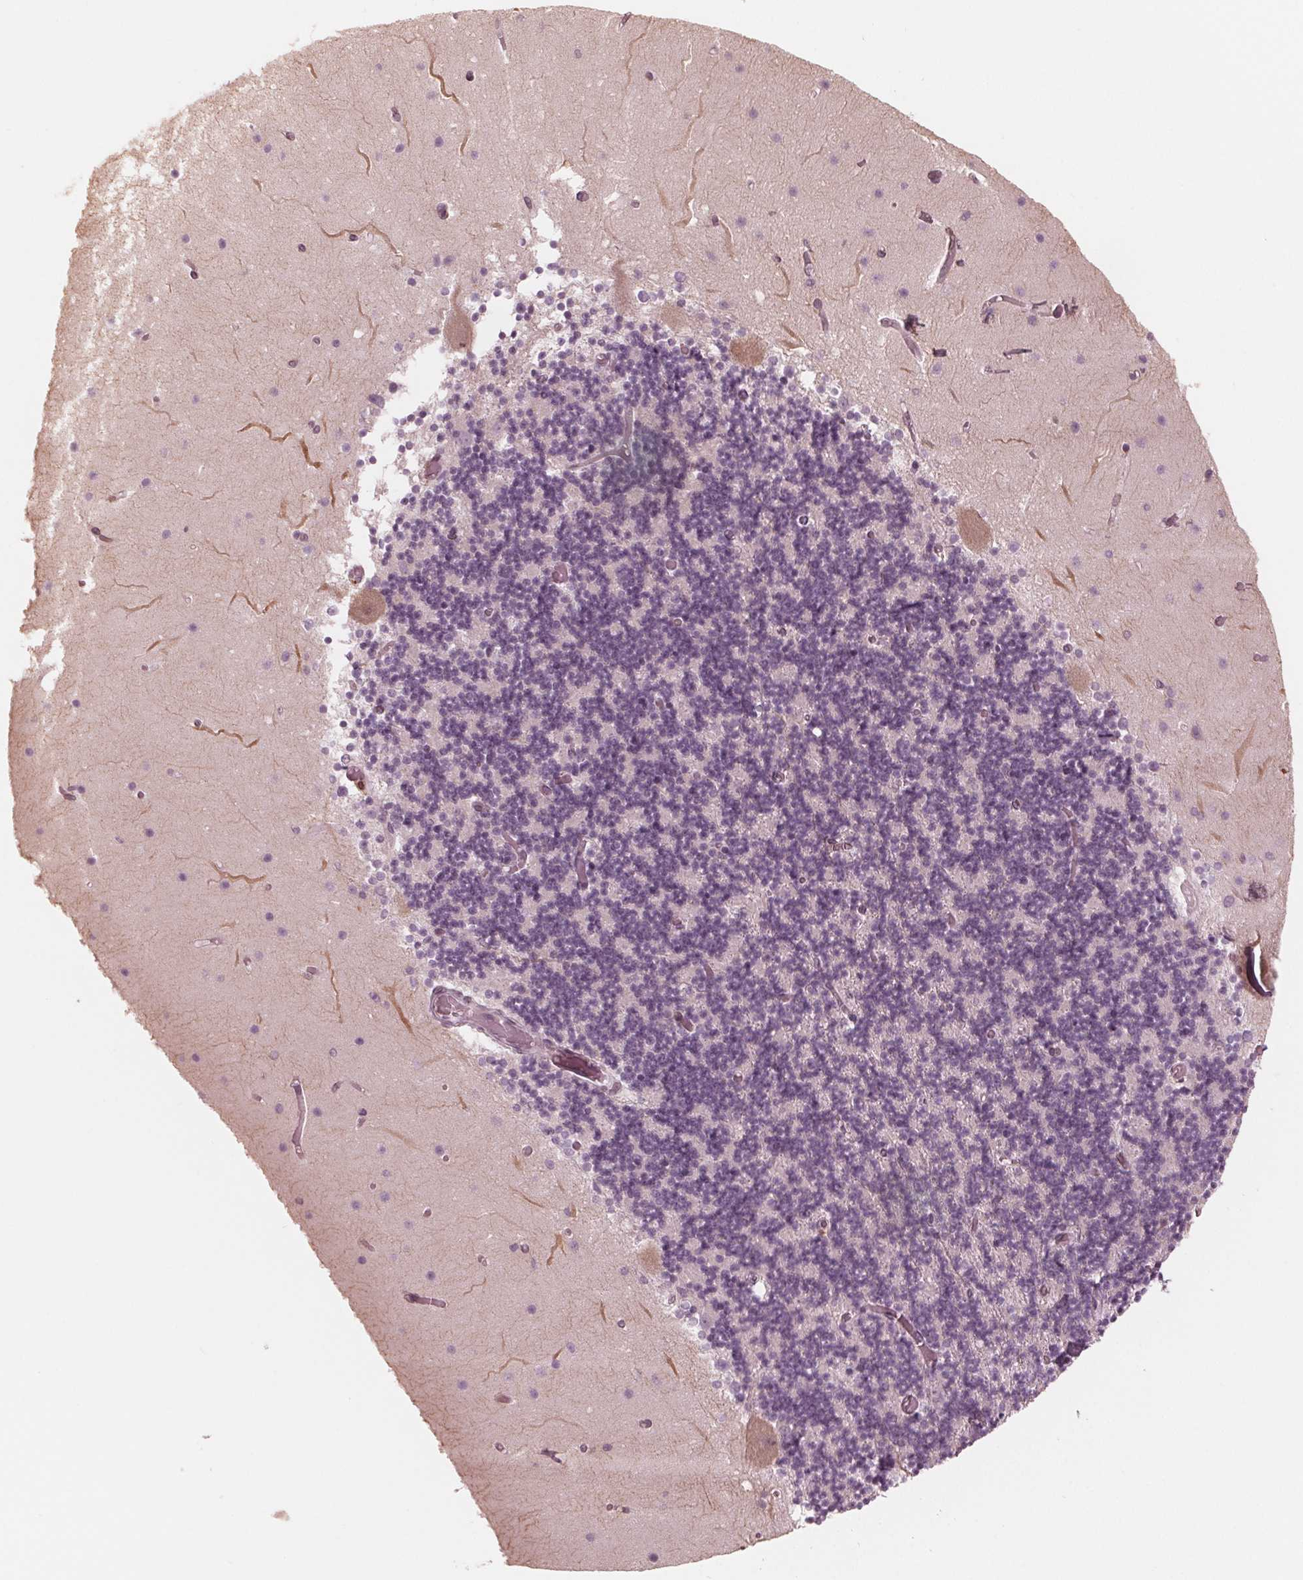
{"staining": {"intensity": "negative", "quantity": "none", "location": "none"}, "tissue": "cerebellum", "cell_type": "Cells in granular layer", "image_type": "normal", "snomed": [{"axis": "morphology", "description": "Normal tissue, NOS"}, {"axis": "topography", "description": "Cerebellum"}], "caption": "DAB (3,3'-diaminobenzidine) immunohistochemical staining of unremarkable cerebellum reveals no significant staining in cells in granular layer.", "gene": "IKBIP", "patient": {"sex": "female", "age": 28}}